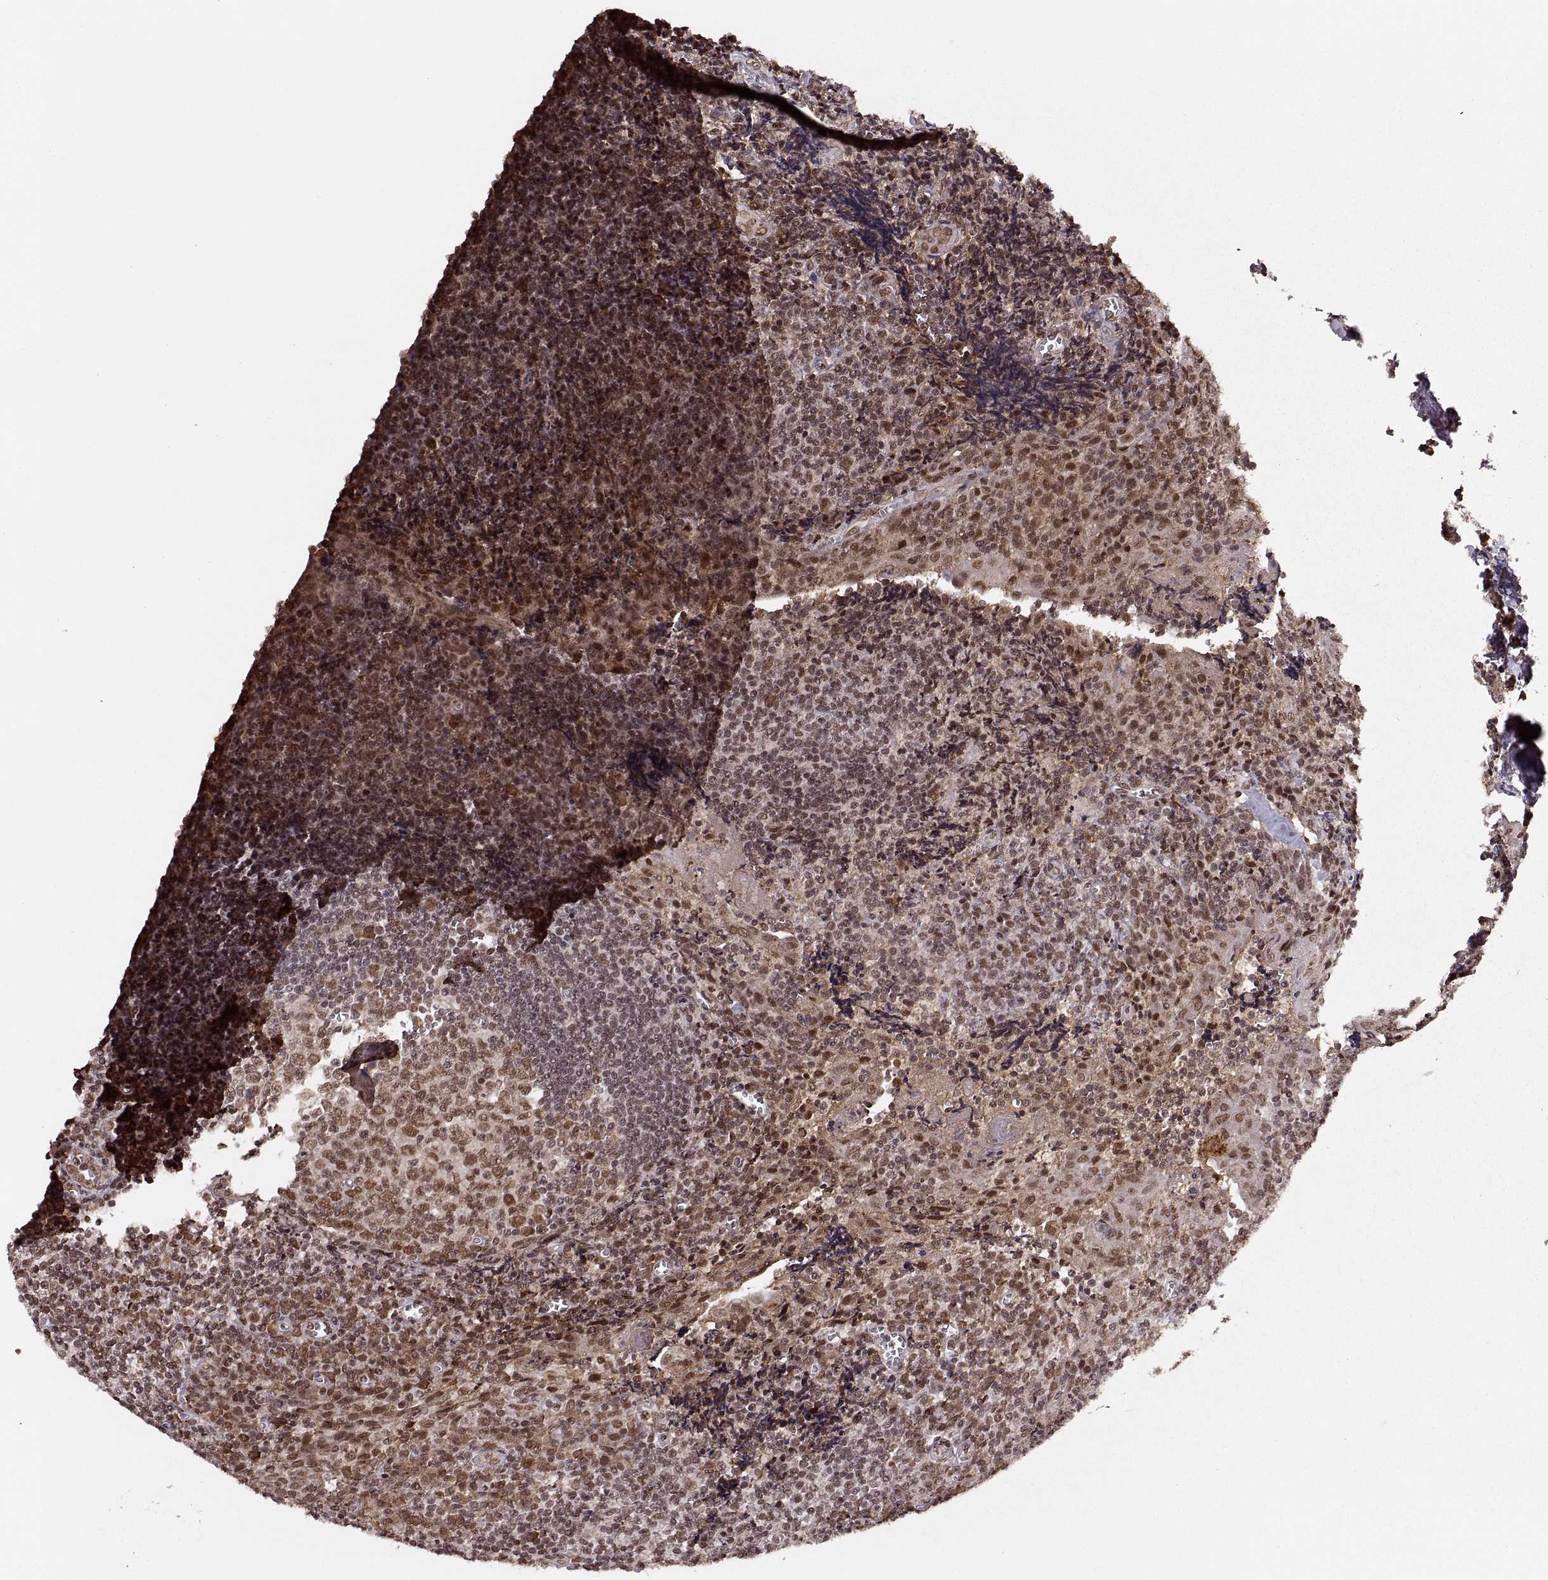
{"staining": {"intensity": "moderate", "quantity": ">75%", "location": "nuclear"}, "tissue": "tonsil", "cell_type": "Germinal center cells", "image_type": "normal", "snomed": [{"axis": "morphology", "description": "Normal tissue, NOS"}, {"axis": "morphology", "description": "Inflammation, NOS"}, {"axis": "topography", "description": "Tonsil"}], "caption": "Brown immunohistochemical staining in unremarkable tonsil exhibits moderate nuclear positivity in approximately >75% of germinal center cells.", "gene": "RFT1", "patient": {"sex": "female", "age": 31}}